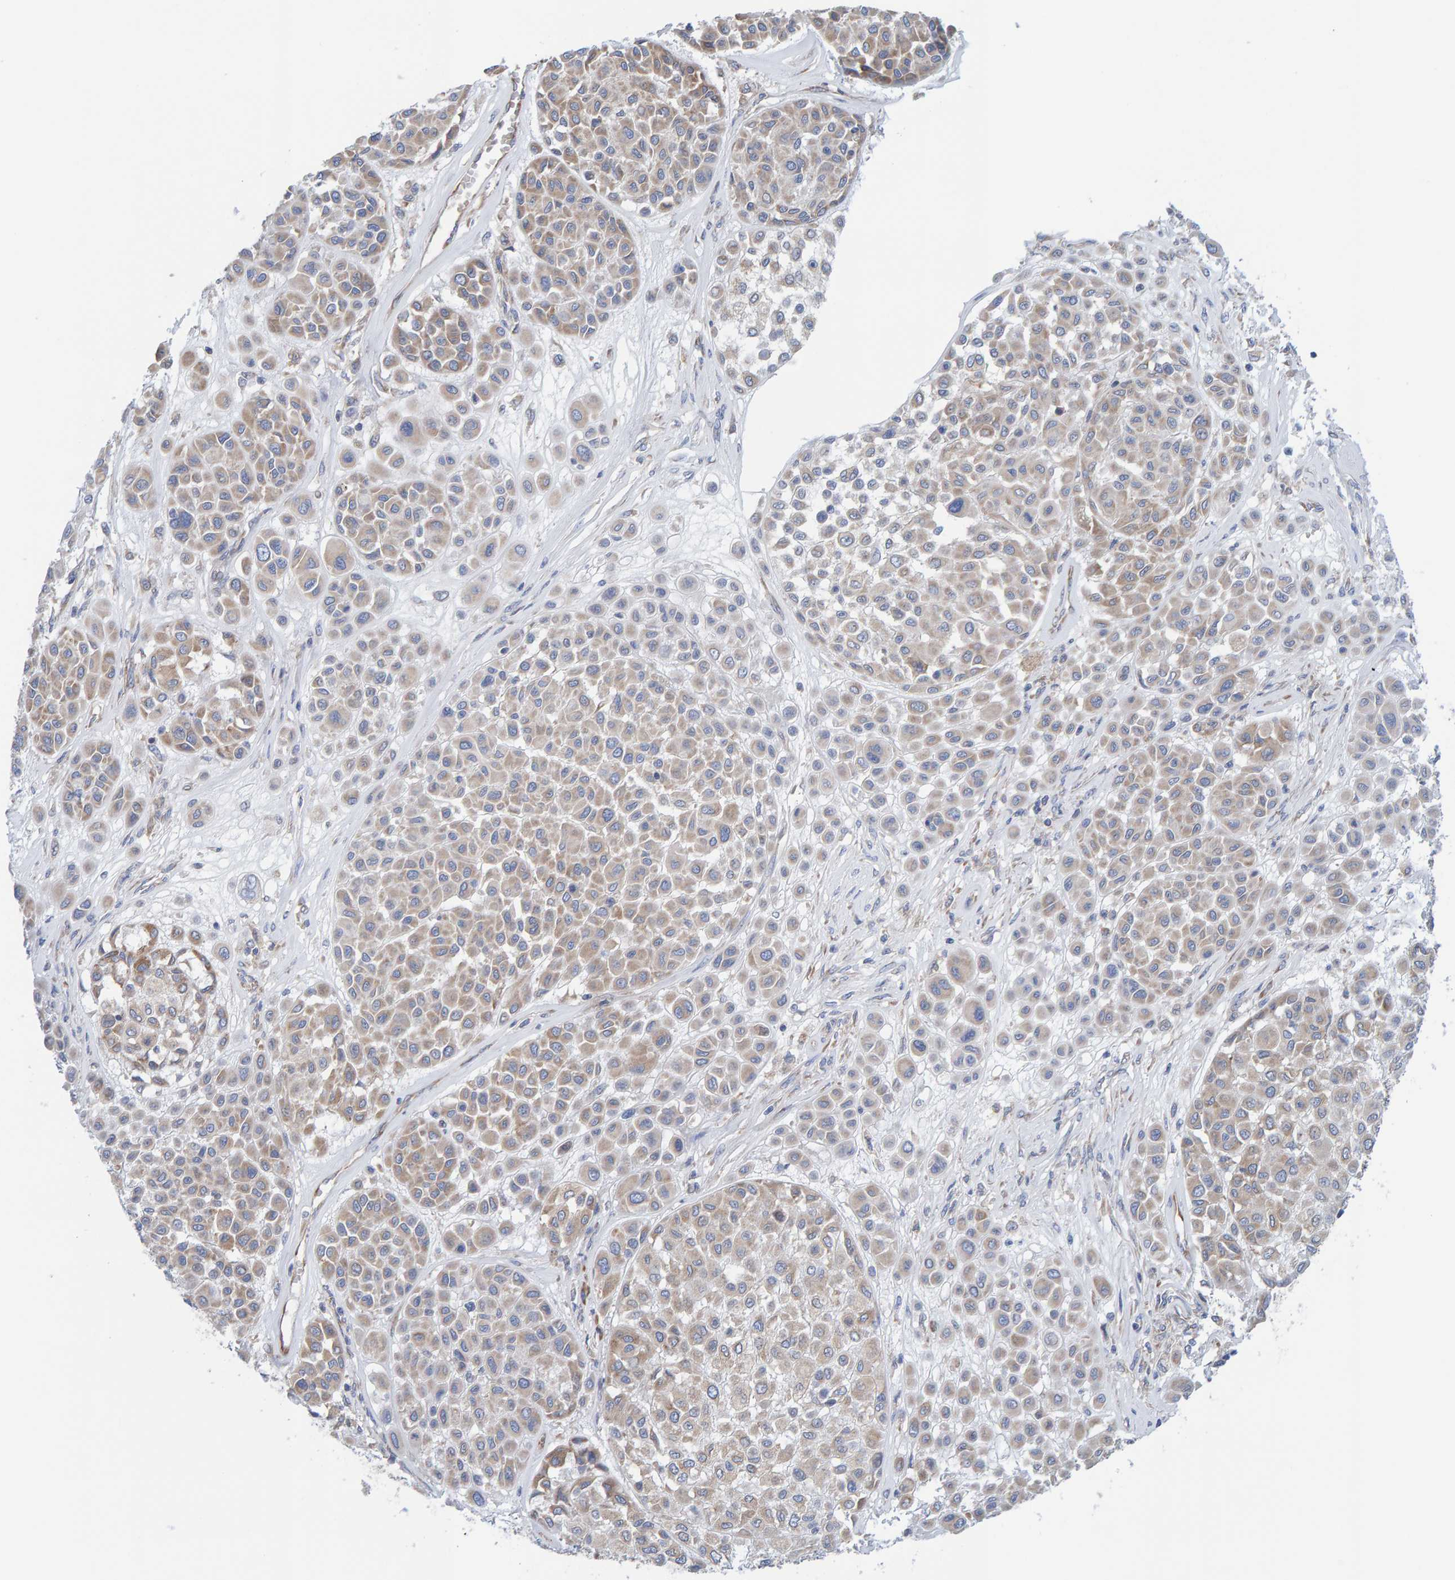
{"staining": {"intensity": "negative", "quantity": "none", "location": "none"}, "tissue": "melanoma", "cell_type": "Tumor cells", "image_type": "cancer", "snomed": [{"axis": "morphology", "description": "Malignant melanoma, Metastatic site"}, {"axis": "topography", "description": "Soft tissue"}], "caption": "Melanoma stained for a protein using IHC shows no positivity tumor cells.", "gene": "CDK5RAP3", "patient": {"sex": "male", "age": 41}}